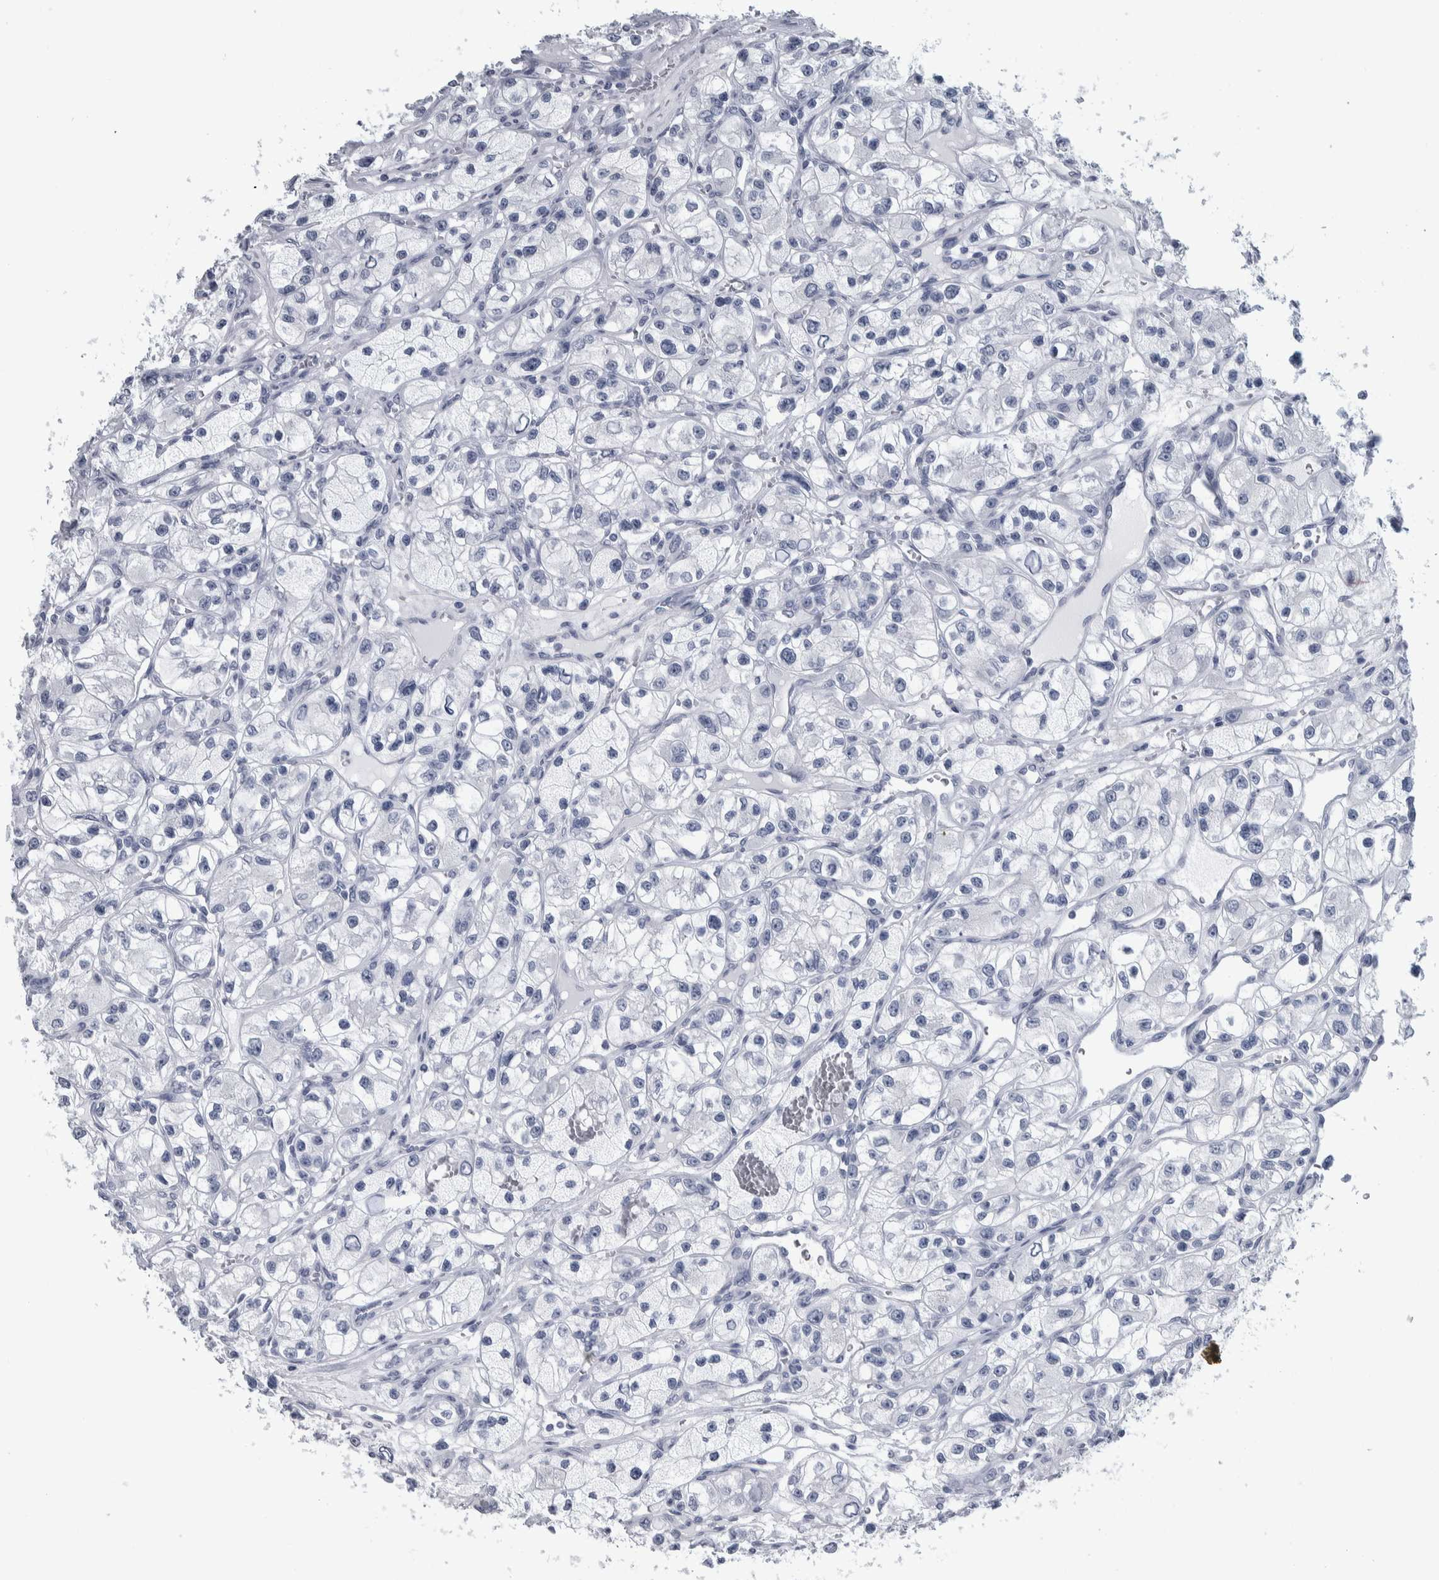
{"staining": {"intensity": "negative", "quantity": "none", "location": "none"}, "tissue": "renal cancer", "cell_type": "Tumor cells", "image_type": "cancer", "snomed": [{"axis": "morphology", "description": "Adenocarcinoma, NOS"}, {"axis": "topography", "description": "Kidney"}], "caption": "Renal cancer was stained to show a protein in brown. There is no significant positivity in tumor cells. Brightfield microscopy of IHC stained with DAB (brown) and hematoxylin (blue), captured at high magnification.", "gene": "CDH17", "patient": {"sex": "female", "age": 57}}